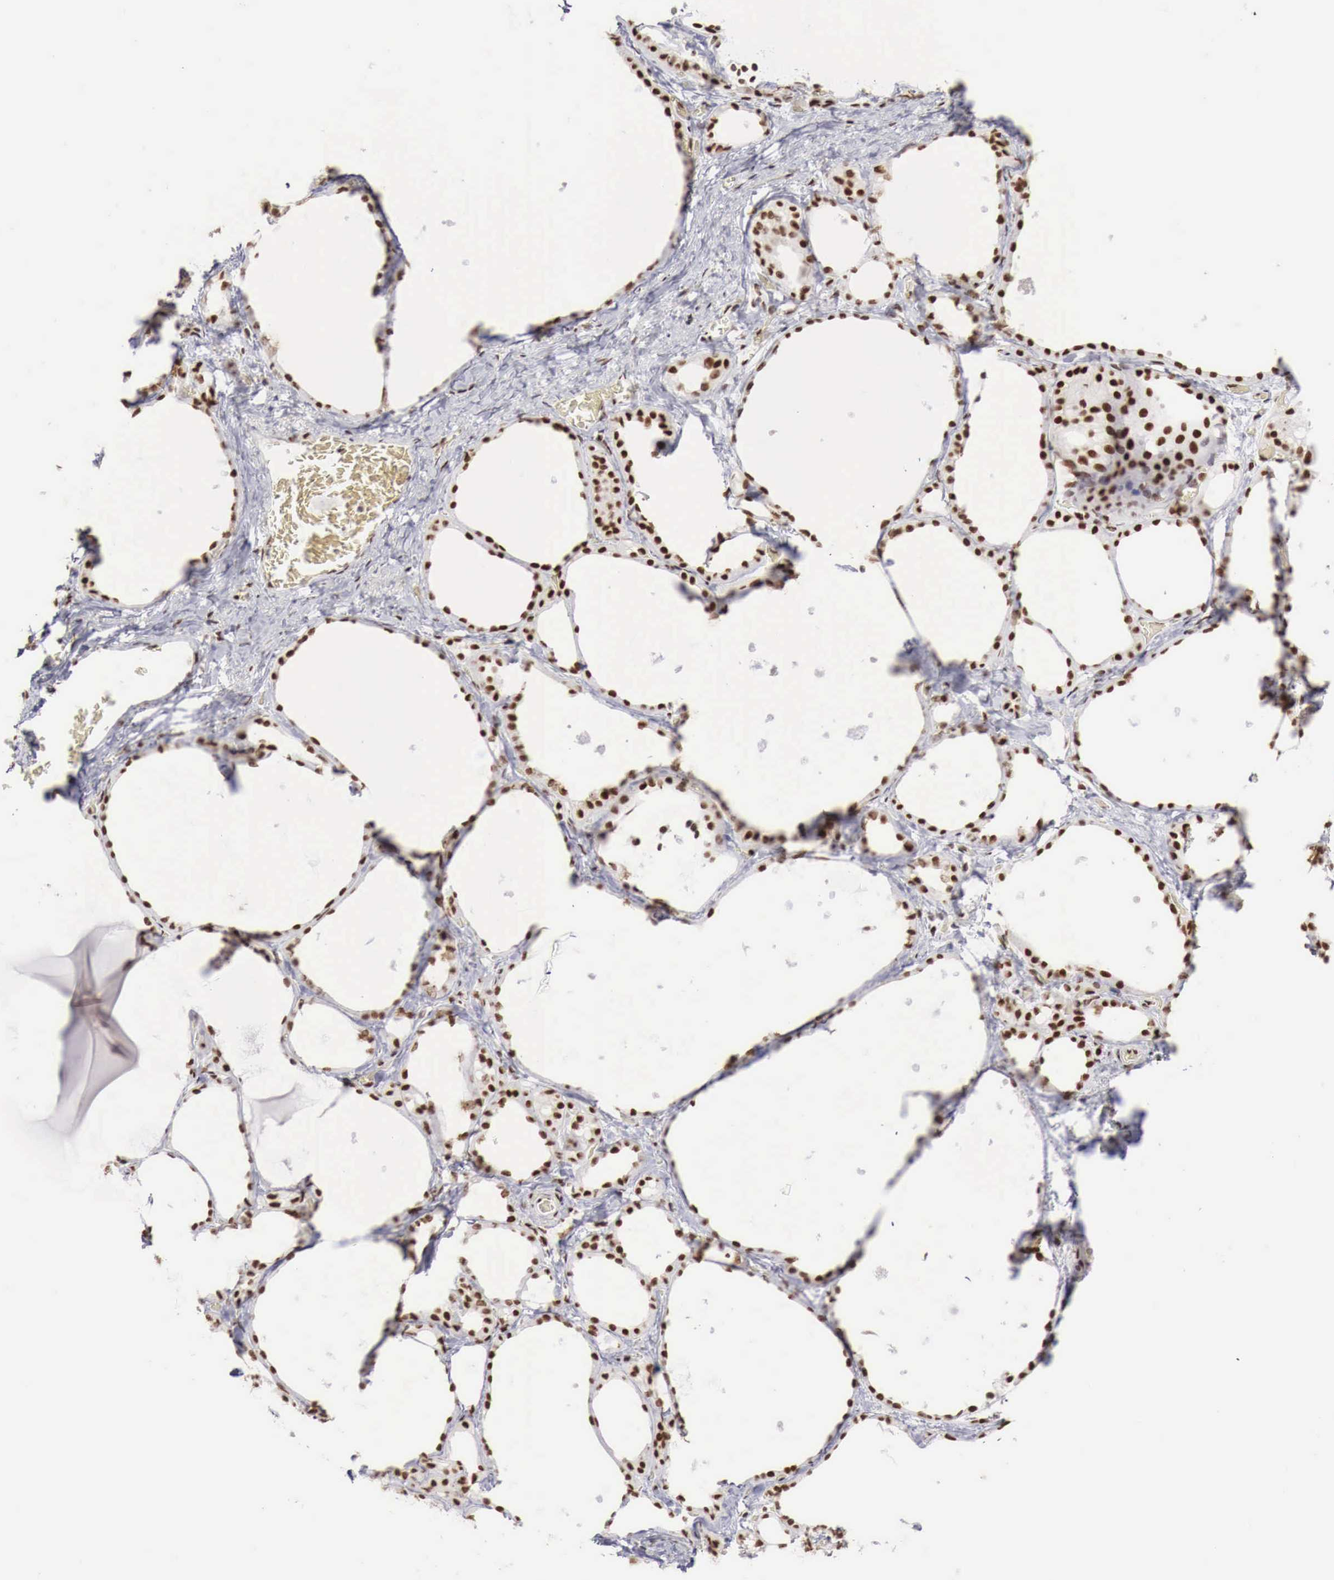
{"staining": {"intensity": "strong", "quantity": ">75%", "location": "nuclear"}, "tissue": "thyroid gland", "cell_type": "Glandular cells", "image_type": "normal", "snomed": [{"axis": "morphology", "description": "Normal tissue, NOS"}, {"axis": "topography", "description": "Thyroid gland"}], "caption": "Thyroid gland stained with DAB (3,3'-diaminobenzidine) immunohistochemistry exhibits high levels of strong nuclear staining in approximately >75% of glandular cells. The staining was performed using DAB (3,3'-diaminobenzidine) to visualize the protein expression in brown, while the nuclei were stained in blue with hematoxylin (Magnification: 20x).", "gene": "PHF14", "patient": {"sex": "male", "age": 76}}